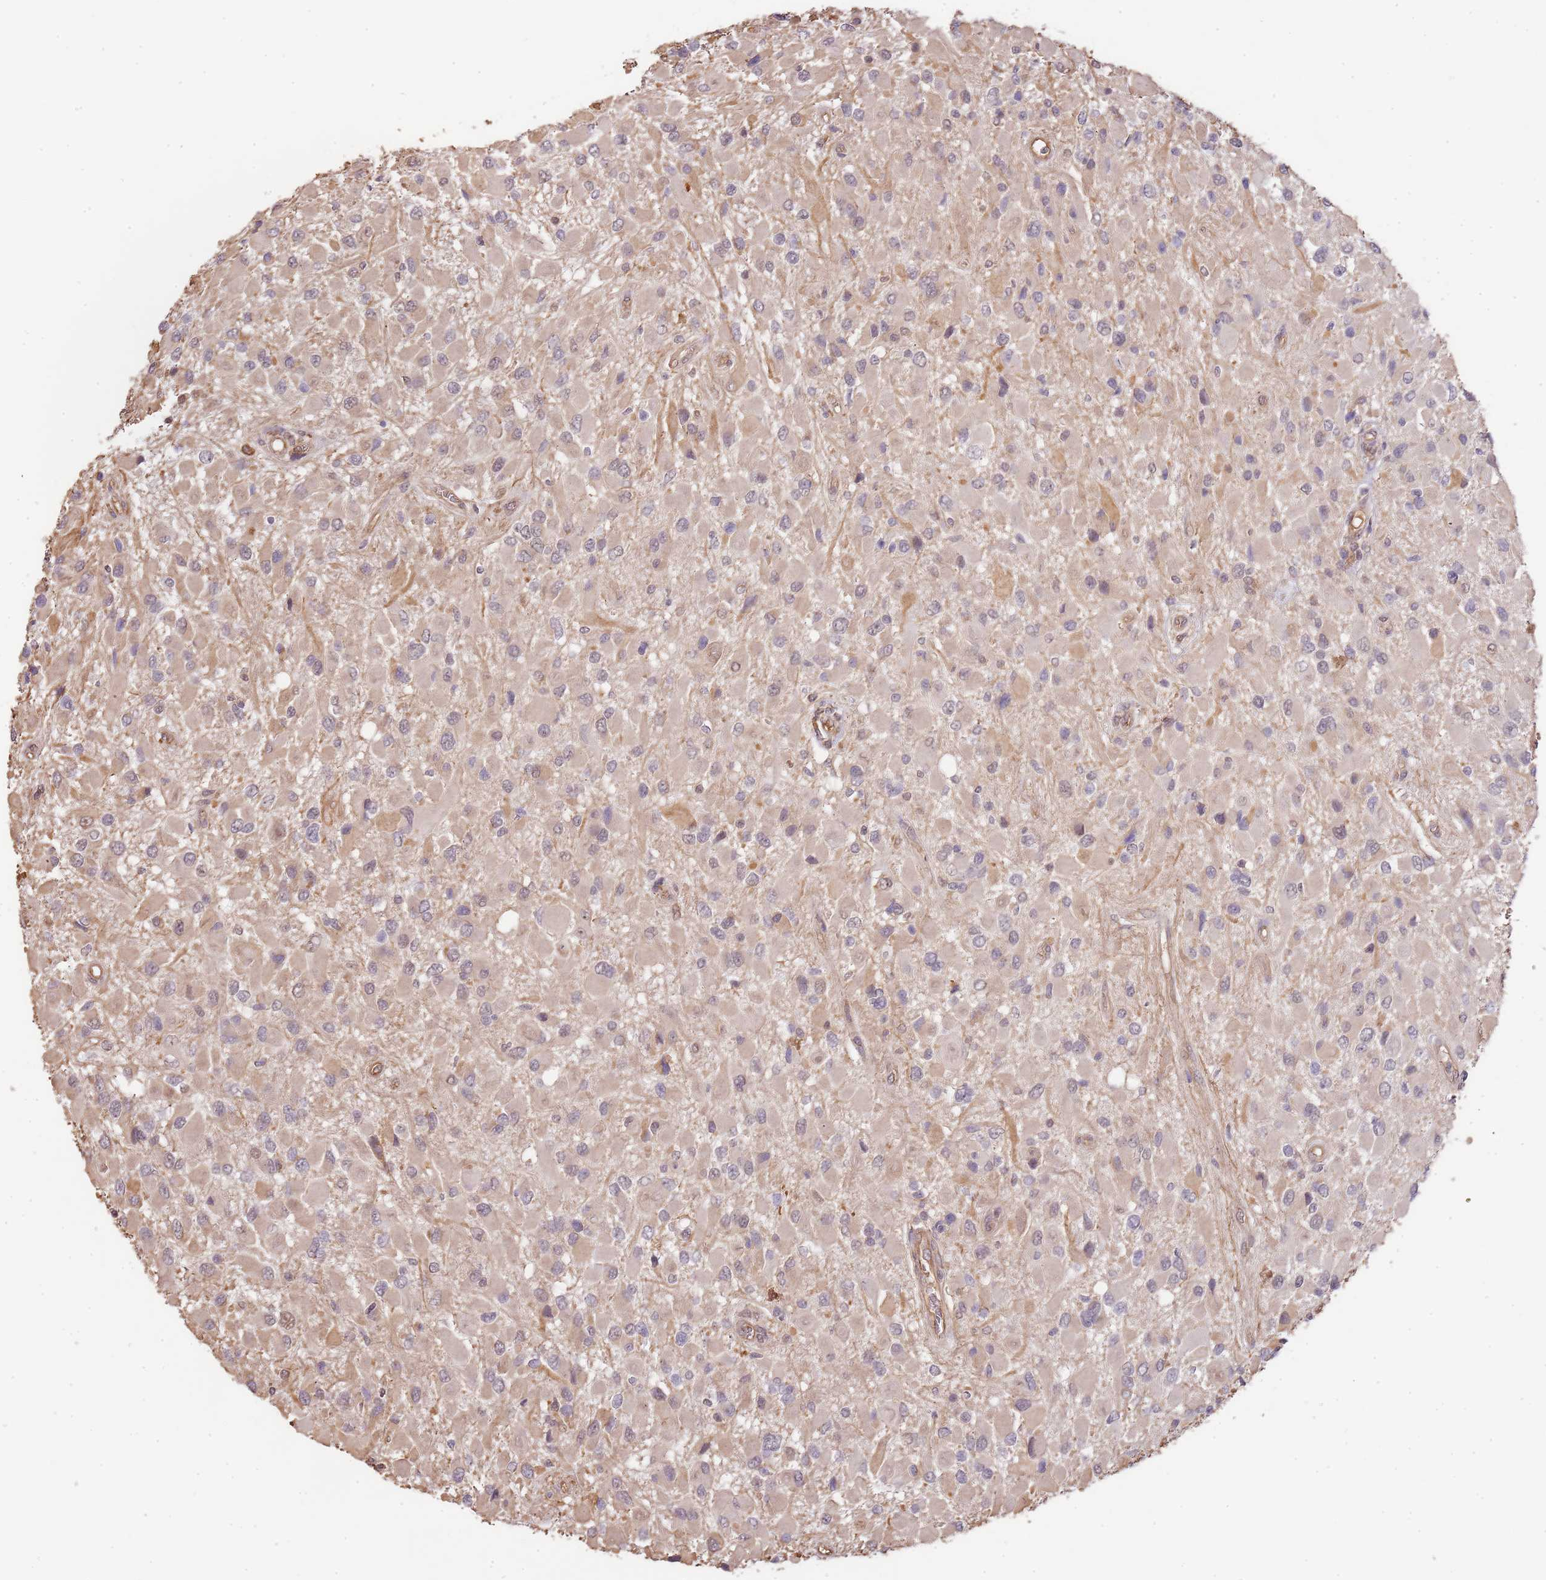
{"staining": {"intensity": "weak", "quantity": "<25%", "location": "cytoplasmic/membranous,nuclear"}, "tissue": "glioma", "cell_type": "Tumor cells", "image_type": "cancer", "snomed": [{"axis": "morphology", "description": "Glioma, malignant, High grade"}, {"axis": "topography", "description": "Brain"}], "caption": "Image shows no protein staining in tumor cells of glioma tissue.", "gene": "SURF2", "patient": {"sex": "male", "age": 53}}